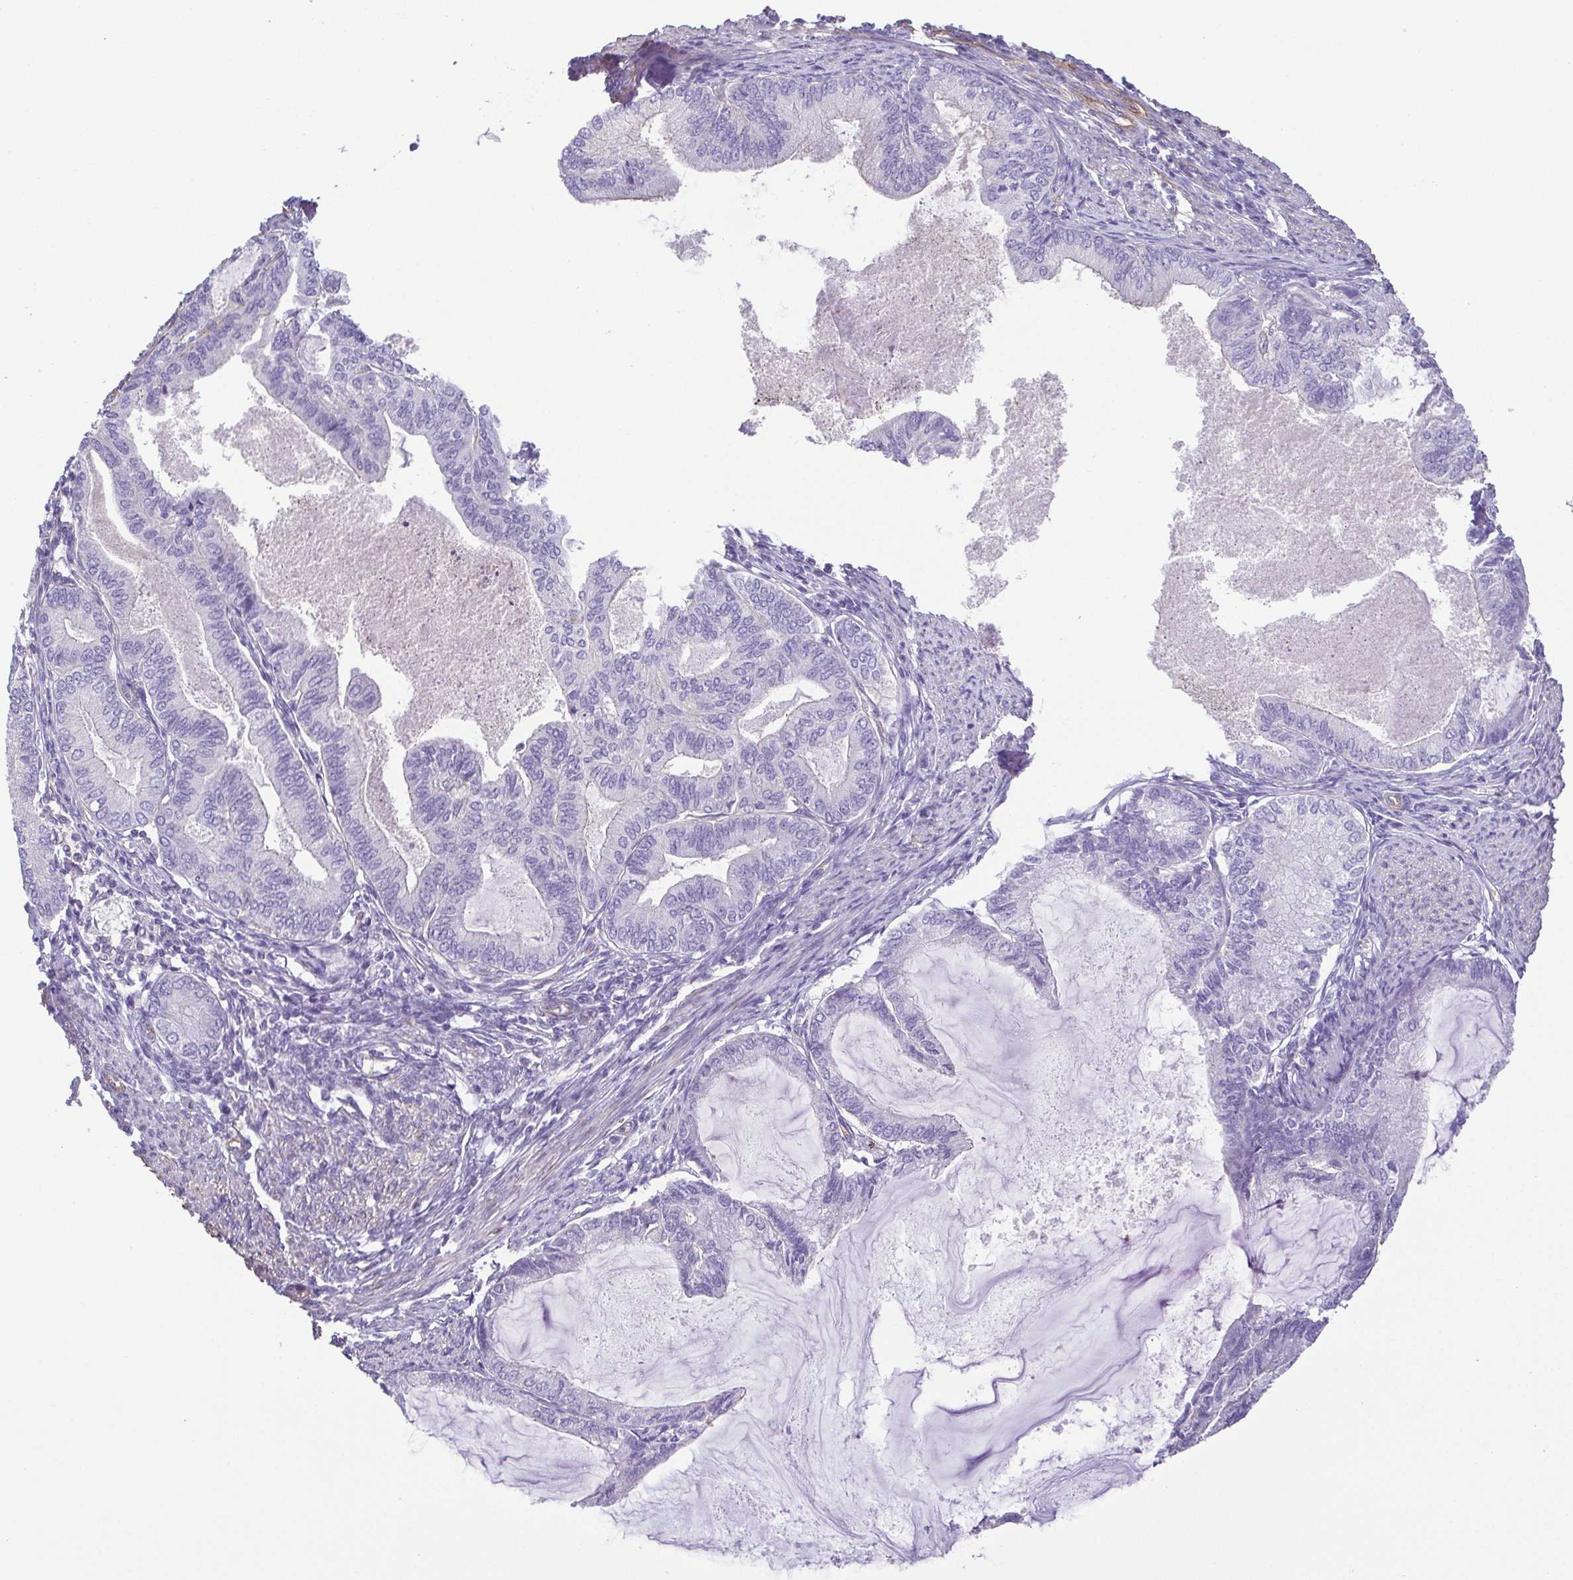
{"staining": {"intensity": "negative", "quantity": "none", "location": "none"}, "tissue": "endometrial cancer", "cell_type": "Tumor cells", "image_type": "cancer", "snomed": [{"axis": "morphology", "description": "Adenocarcinoma, NOS"}, {"axis": "topography", "description": "Endometrium"}], "caption": "Immunohistochemistry (IHC) photomicrograph of endometrial cancer (adenocarcinoma) stained for a protein (brown), which reveals no positivity in tumor cells.", "gene": "MYL6", "patient": {"sex": "female", "age": 86}}